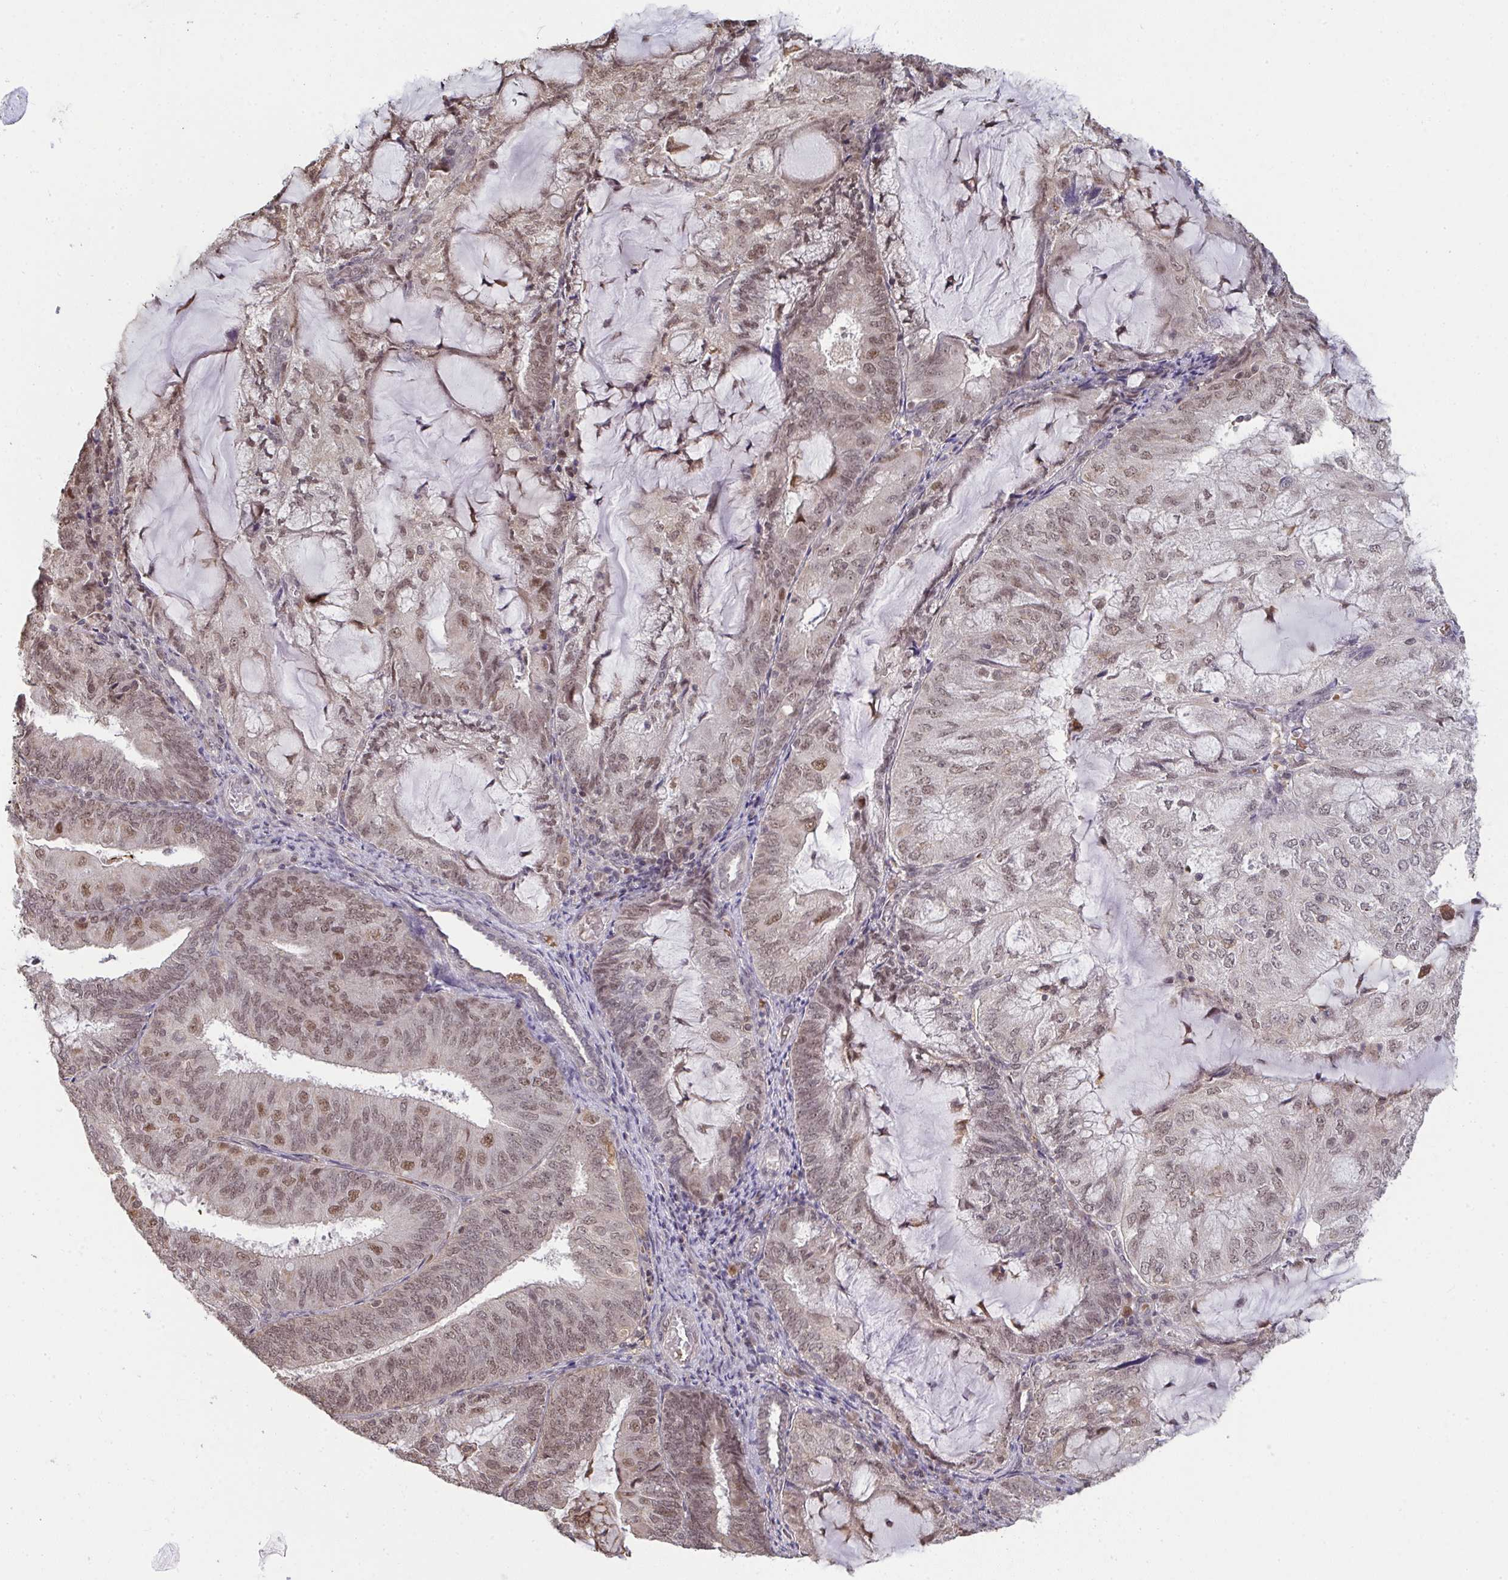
{"staining": {"intensity": "moderate", "quantity": "<25%", "location": "nuclear"}, "tissue": "endometrial cancer", "cell_type": "Tumor cells", "image_type": "cancer", "snomed": [{"axis": "morphology", "description": "Adenocarcinoma, NOS"}, {"axis": "topography", "description": "Endometrium"}], "caption": "The image reveals immunohistochemical staining of endometrial cancer. There is moderate nuclear expression is seen in approximately <25% of tumor cells.", "gene": "SAP30", "patient": {"sex": "female", "age": 81}}